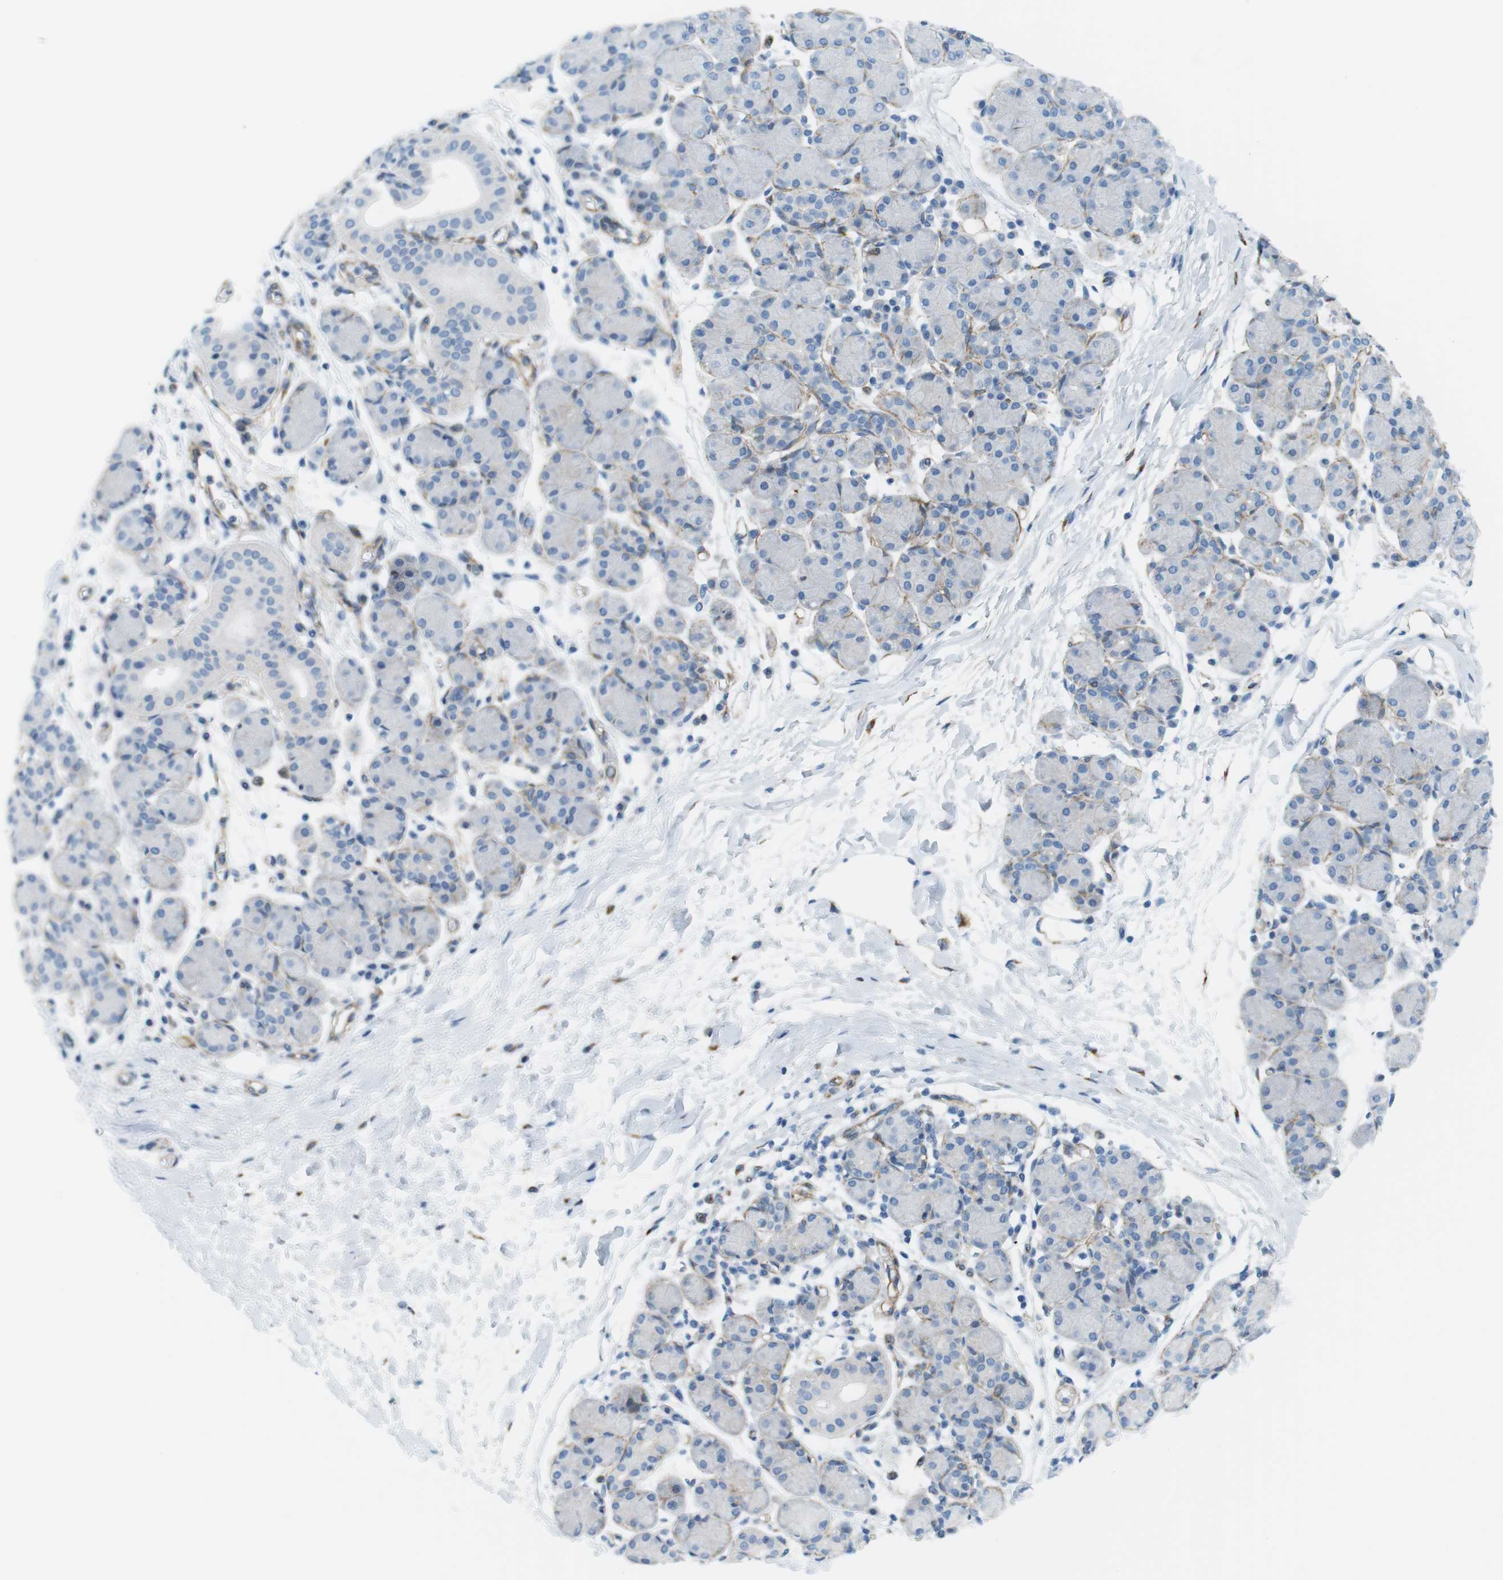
{"staining": {"intensity": "negative", "quantity": "none", "location": "none"}, "tissue": "salivary gland", "cell_type": "Glandular cells", "image_type": "normal", "snomed": [{"axis": "morphology", "description": "Normal tissue, NOS"}, {"axis": "morphology", "description": "Inflammation, NOS"}, {"axis": "topography", "description": "Lymph node"}, {"axis": "topography", "description": "Salivary gland"}], "caption": "An immunohistochemistry (IHC) histopathology image of benign salivary gland is shown. There is no staining in glandular cells of salivary gland. The staining is performed using DAB (3,3'-diaminobenzidine) brown chromogen with nuclei counter-stained in using hematoxylin.", "gene": "MYH9", "patient": {"sex": "male", "age": 3}}